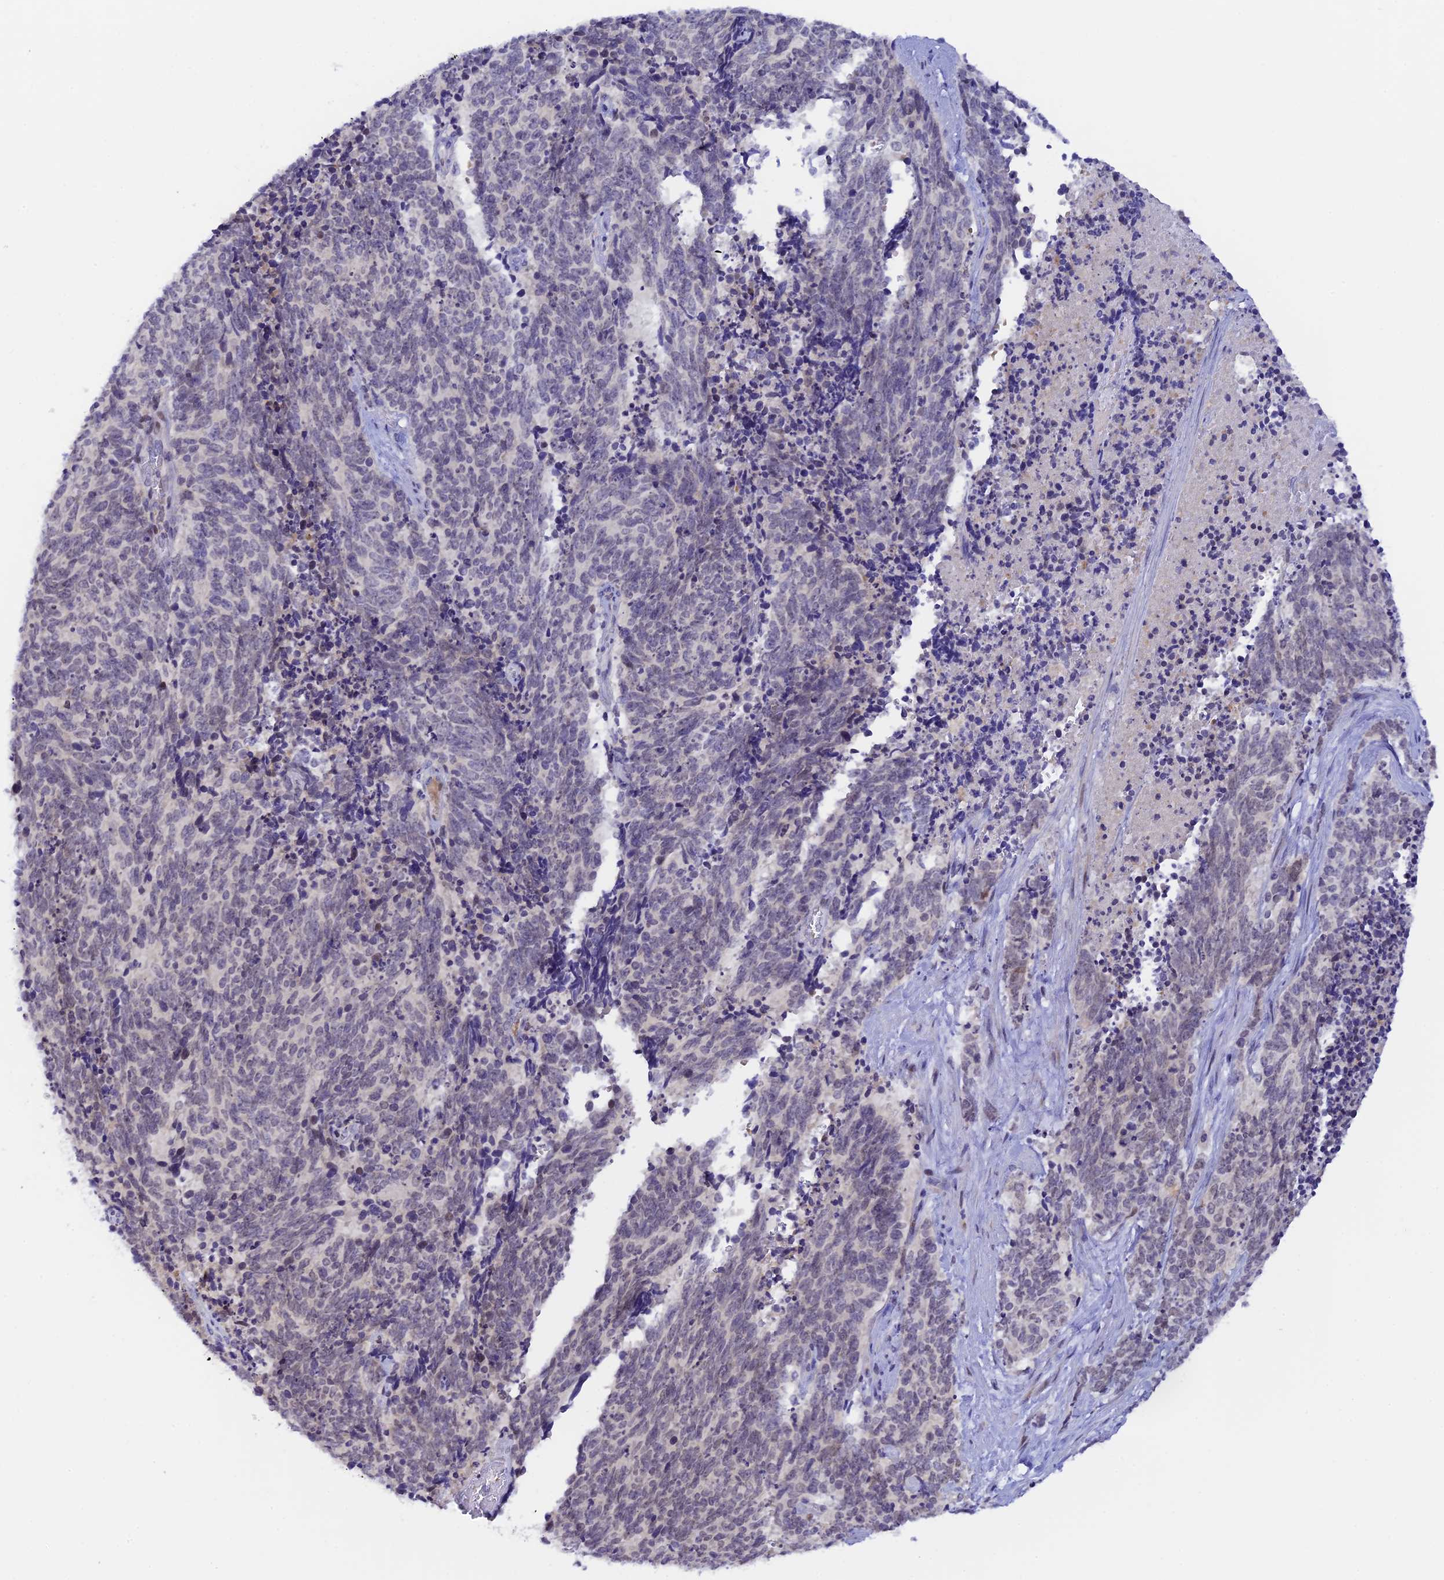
{"staining": {"intensity": "negative", "quantity": "none", "location": "none"}, "tissue": "cervical cancer", "cell_type": "Tumor cells", "image_type": "cancer", "snomed": [{"axis": "morphology", "description": "Squamous cell carcinoma, NOS"}, {"axis": "topography", "description": "Cervix"}], "caption": "Tumor cells show no significant staining in cervical cancer. (IHC, brightfield microscopy, high magnification).", "gene": "RASGEF1B", "patient": {"sex": "female", "age": 29}}